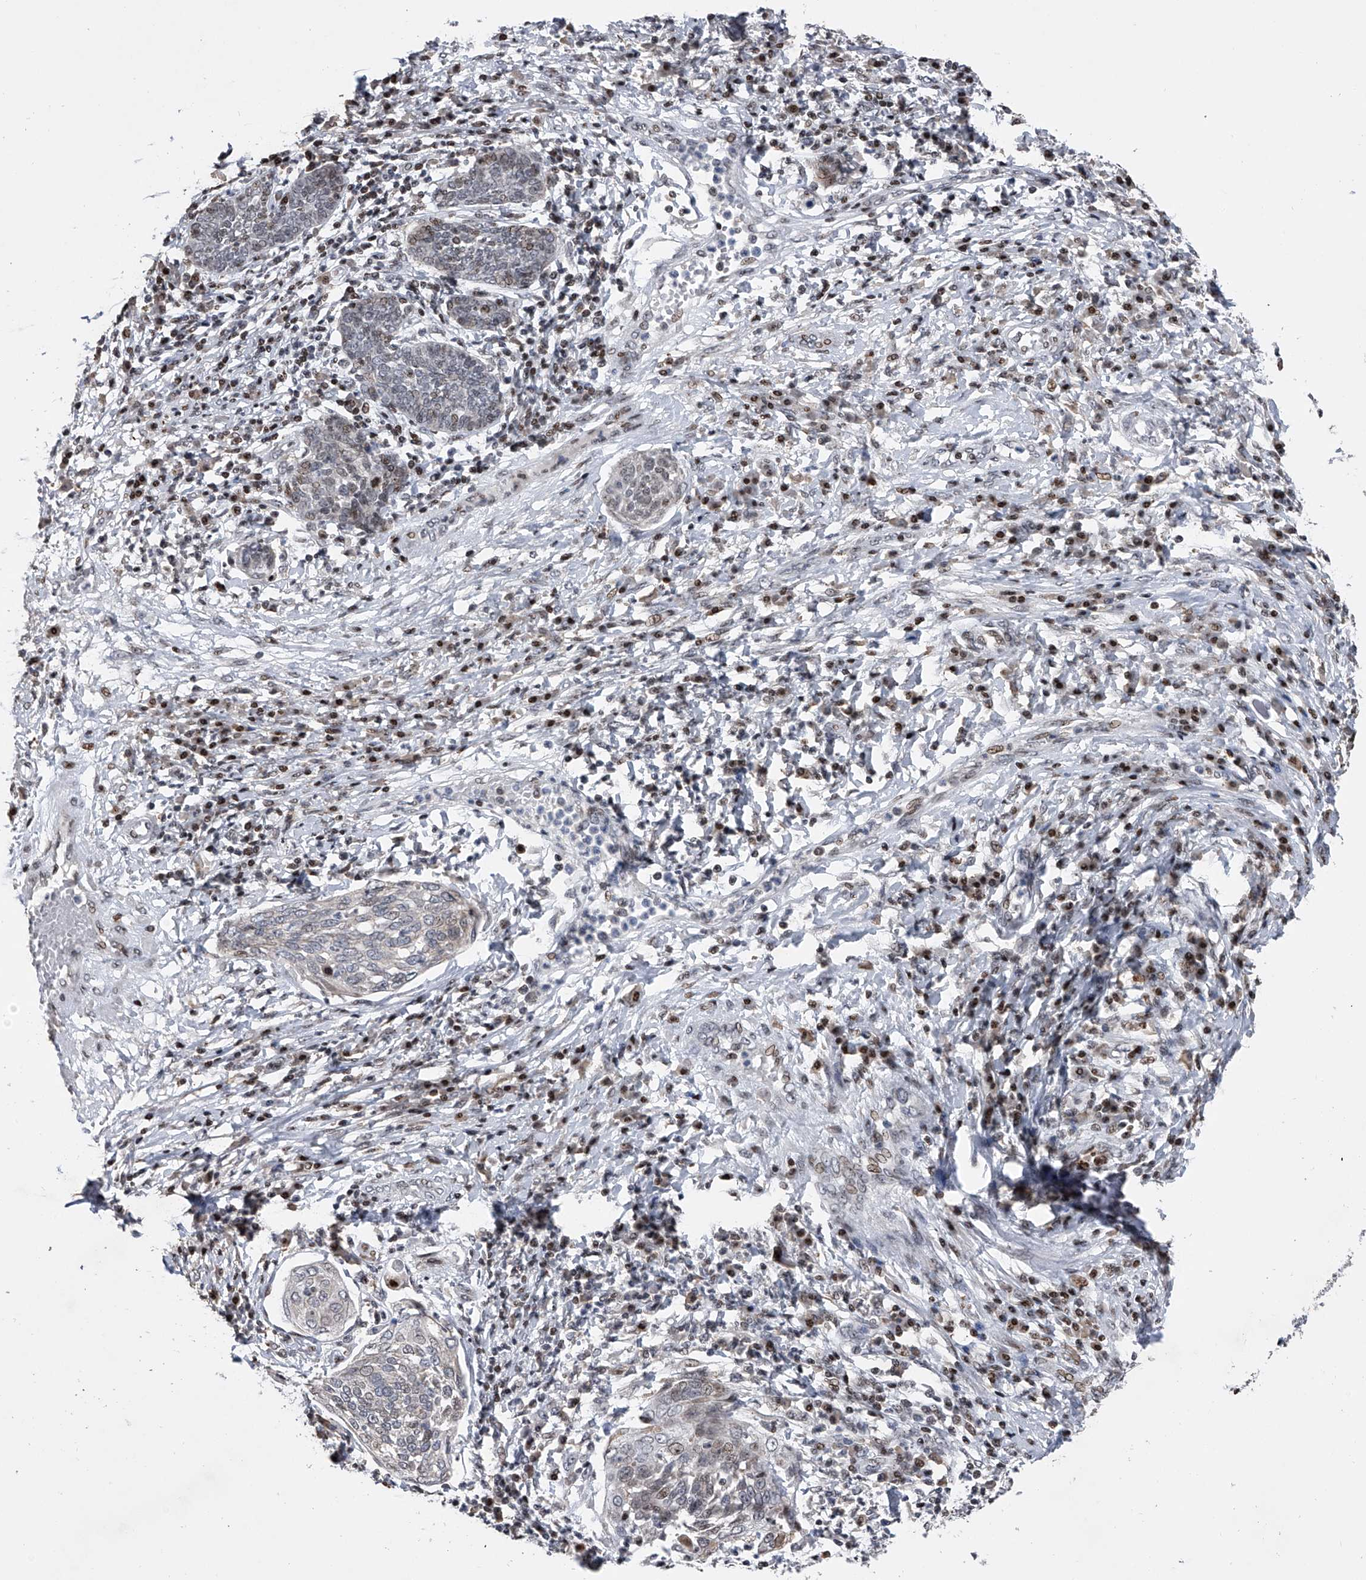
{"staining": {"intensity": "weak", "quantity": "<25%", "location": "nuclear"}, "tissue": "cervical cancer", "cell_type": "Tumor cells", "image_type": "cancer", "snomed": [{"axis": "morphology", "description": "Squamous cell carcinoma, NOS"}, {"axis": "topography", "description": "Cervix"}], "caption": "IHC photomicrograph of cervical cancer (squamous cell carcinoma) stained for a protein (brown), which shows no positivity in tumor cells. Brightfield microscopy of immunohistochemistry (IHC) stained with DAB (brown) and hematoxylin (blue), captured at high magnification.", "gene": "RWDD2A", "patient": {"sex": "female", "age": 34}}